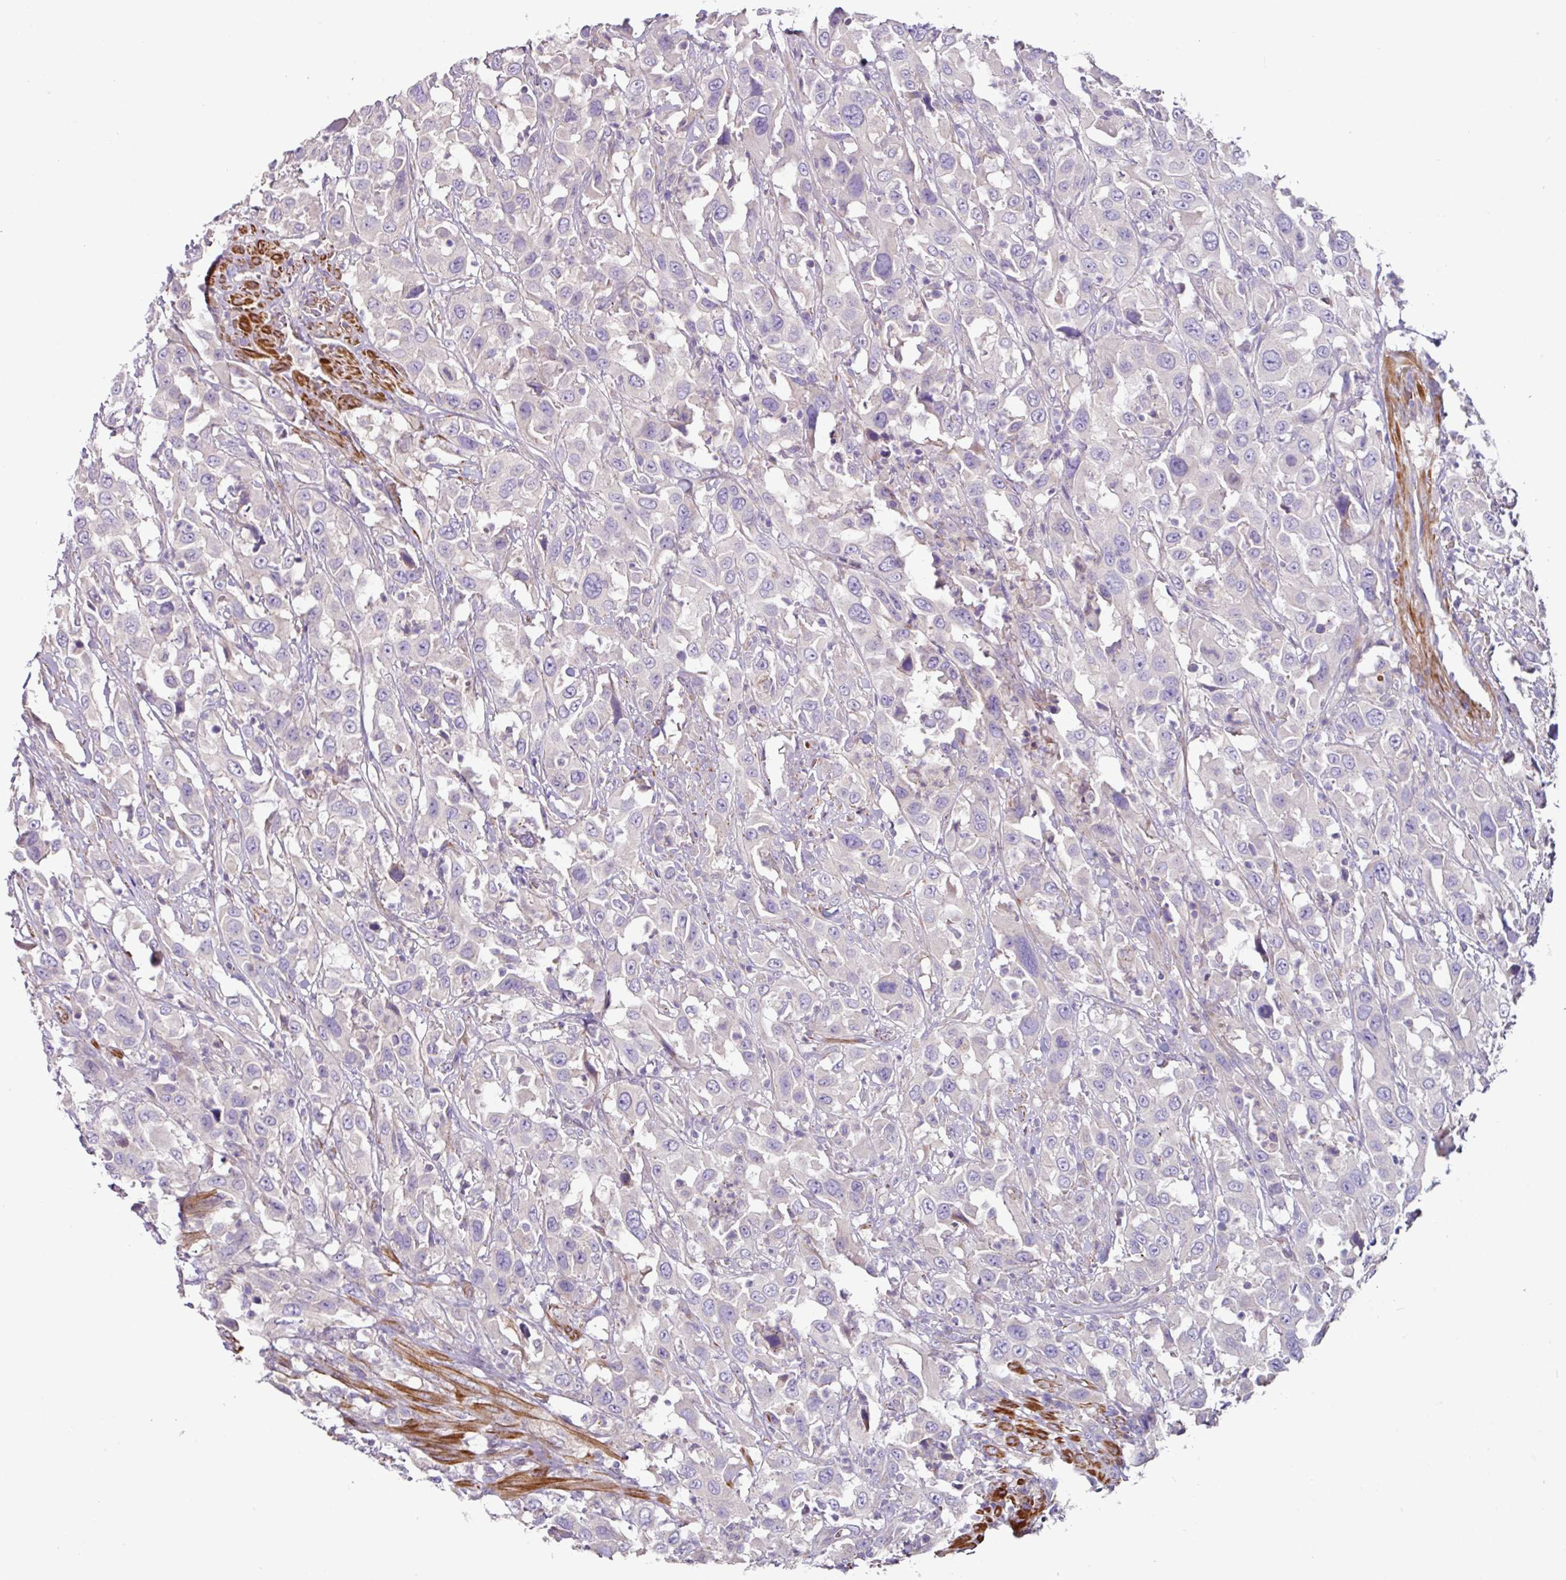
{"staining": {"intensity": "negative", "quantity": "none", "location": "none"}, "tissue": "urothelial cancer", "cell_type": "Tumor cells", "image_type": "cancer", "snomed": [{"axis": "morphology", "description": "Urothelial carcinoma, High grade"}, {"axis": "topography", "description": "Urinary bladder"}], "caption": "High magnification brightfield microscopy of urothelial cancer stained with DAB (brown) and counterstained with hematoxylin (blue): tumor cells show no significant expression. The staining was performed using DAB to visualize the protein expression in brown, while the nuclei were stained in blue with hematoxylin (Magnification: 20x).", "gene": "MRRF", "patient": {"sex": "male", "age": 61}}